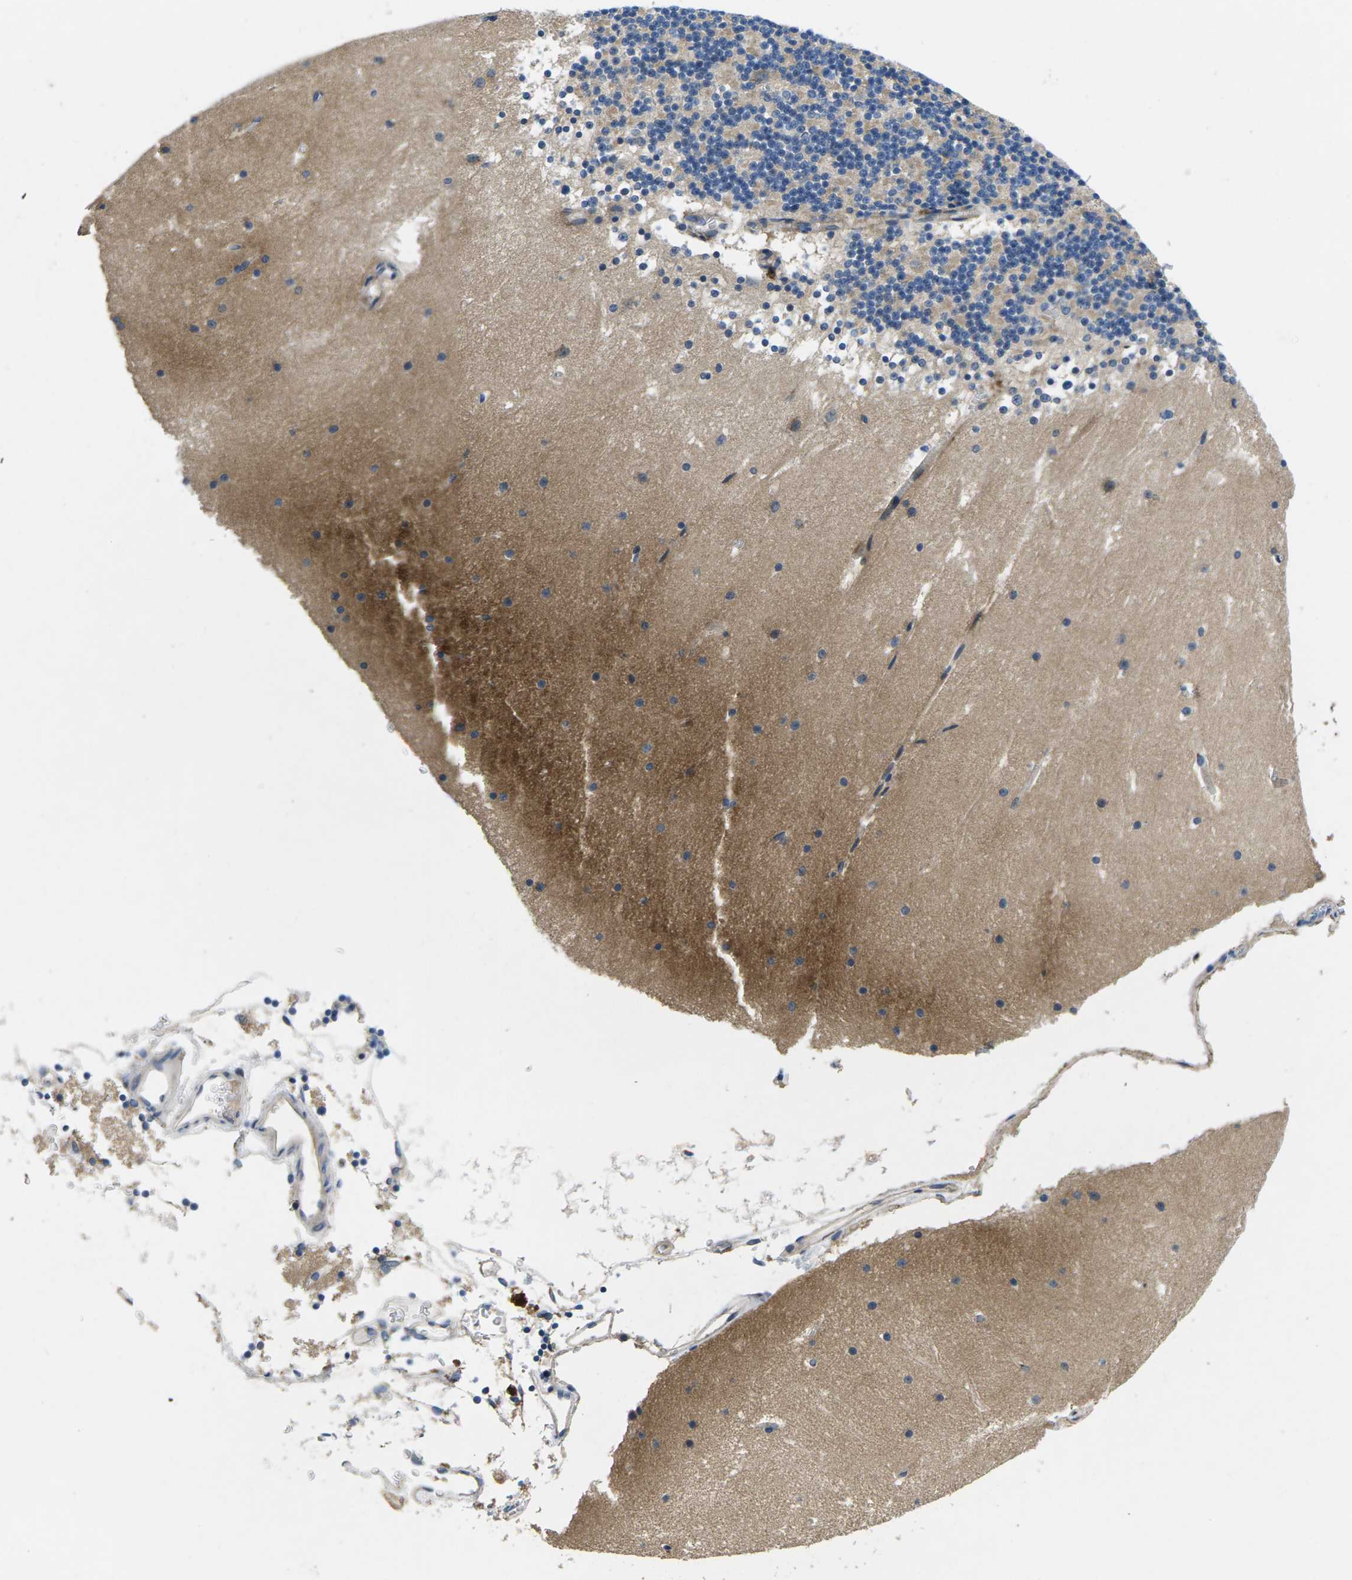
{"staining": {"intensity": "weak", "quantity": "25%-75%", "location": "cytoplasmic/membranous"}, "tissue": "cerebellum", "cell_type": "Cells in granular layer", "image_type": "normal", "snomed": [{"axis": "morphology", "description": "Normal tissue, NOS"}, {"axis": "topography", "description": "Cerebellum"}], "caption": "Cerebellum stained for a protein (brown) exhibits weak cytoplasmic/membranous positive staining in about 25%-75% of cells in granular layer.", "gene": "PLCE1", "patient": {"sex": "male", "age": 45}}